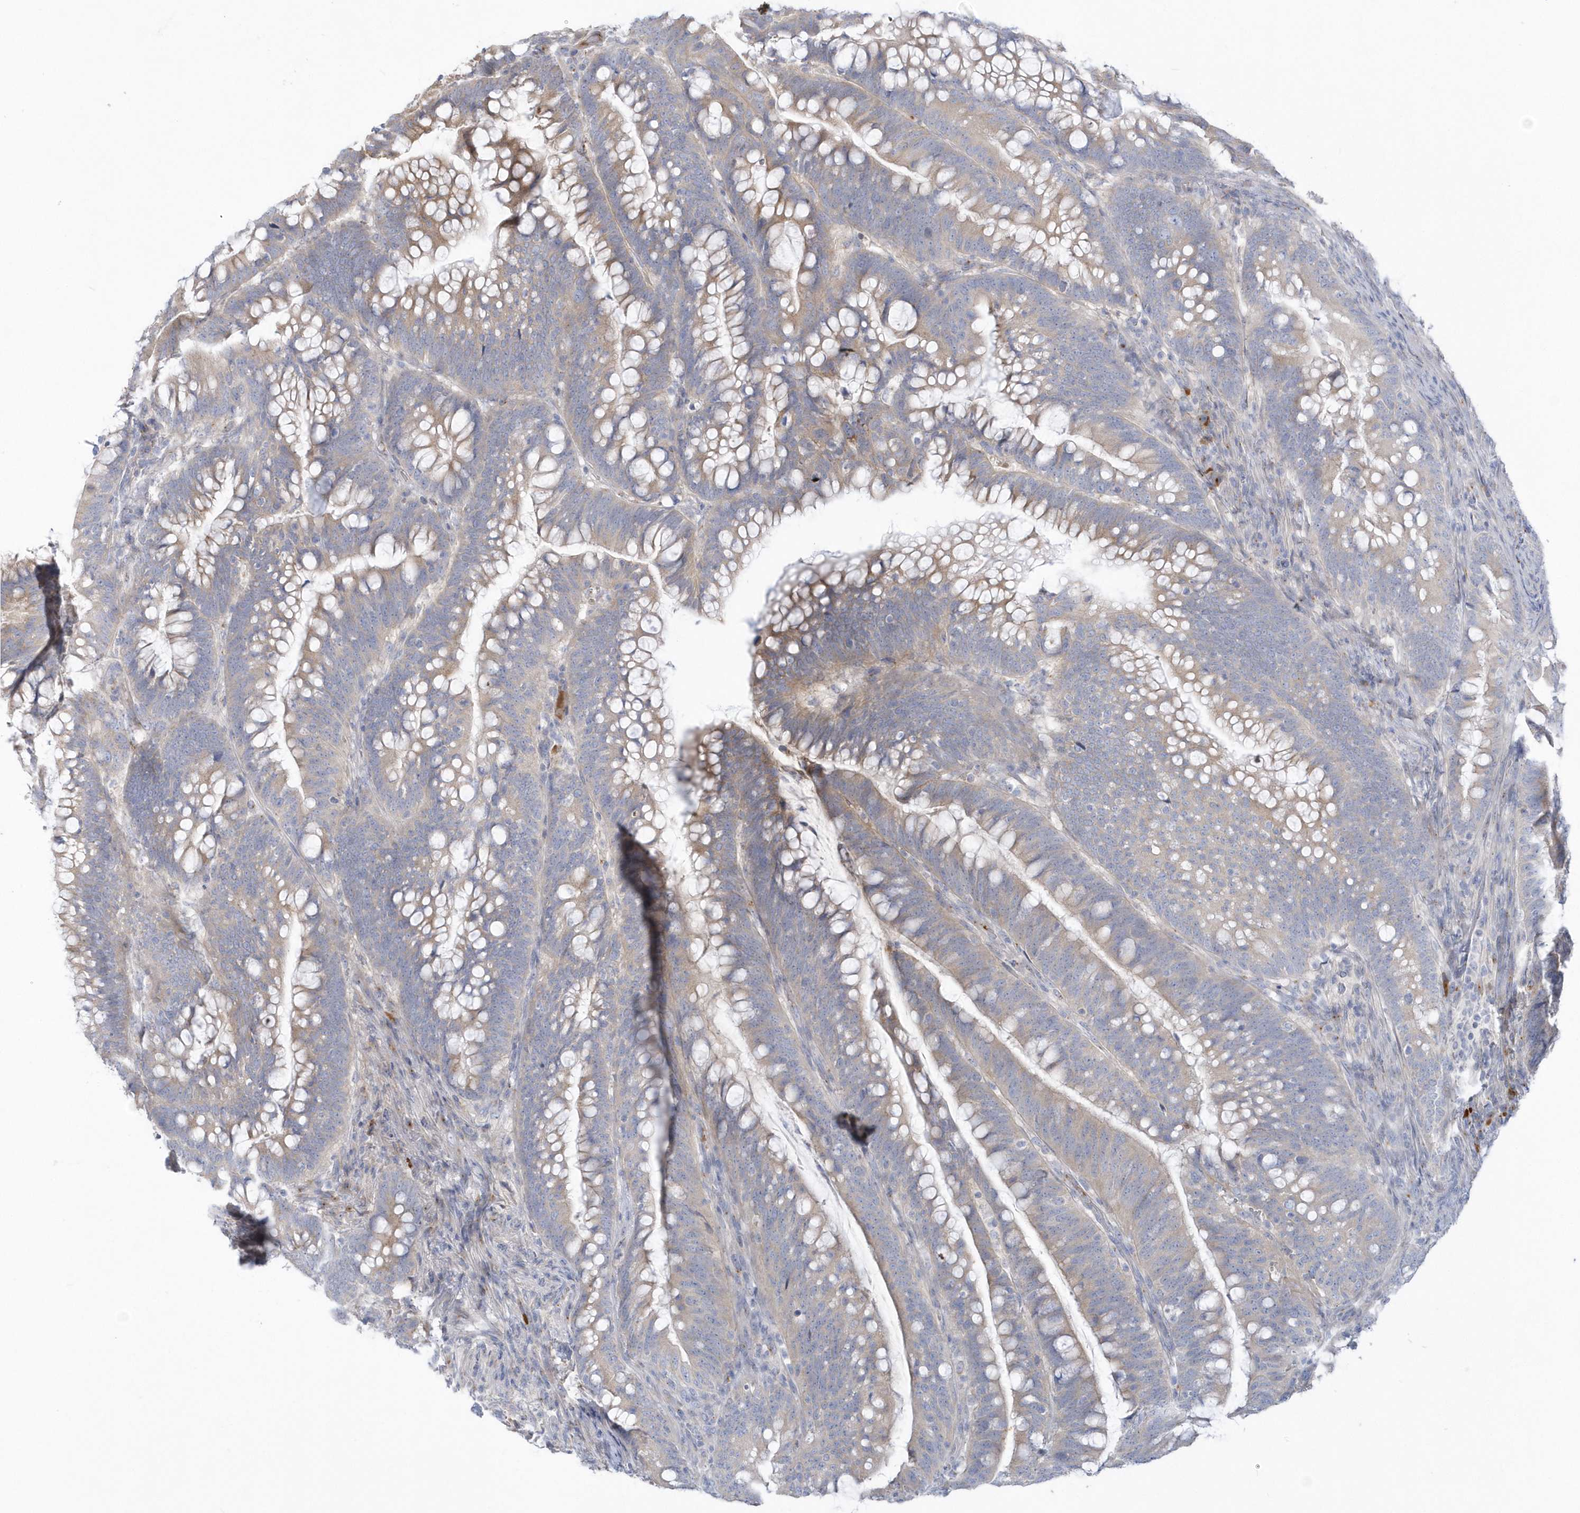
{"staining": {"intensity": "weak", "quantity": "25%-75%", "location": "cytoplasmic/membranous"}, "tissue": "colorectal cancer", "cell_type": "Tumor cells", "image_type": "cancer", "snomed": [{"axis": "morphology", "description": "Adenocarcinoma, NOS"}, {"axis": "topography", "description": "Colon"}], "caption": "Tumor cells demonstrate low levels of weak cytoplasmic/membranous positivity in approximately 25%-75% of cells in human colorectal adenocarcinoma. (Brightfield microscopy of DAB IHC at high magnification).", "gene": "SEMA3D", "patient": {"sex": "female", "age": 66}}